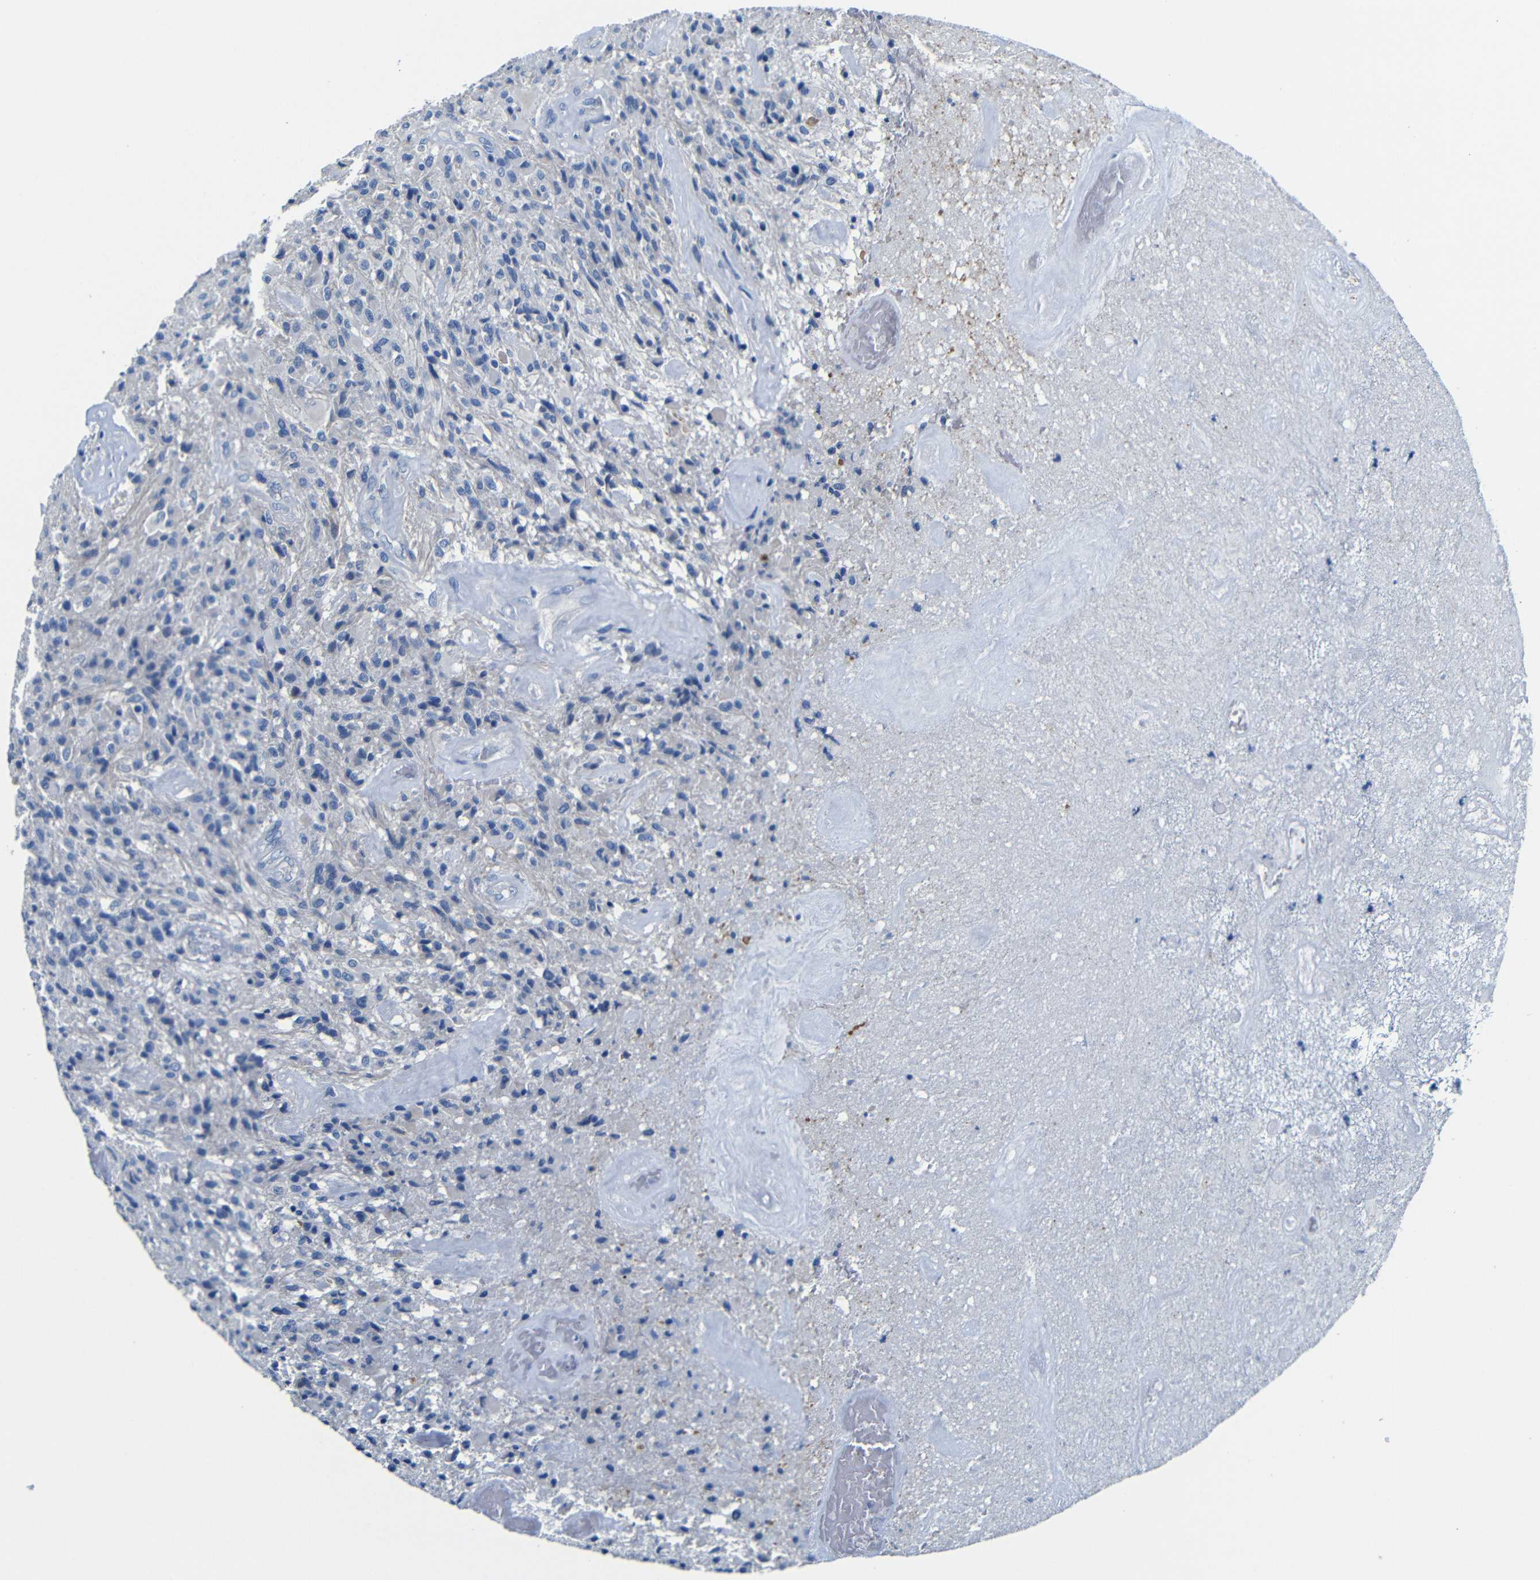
{"staining": {"intensity": "negative", "quantity": "none", "location": "none"}, "tissue": "glioma", "cell_type": "Tumor cells", "image_type": "cancer", "snomed": [{"axis": "morphology", "description": "Glioma, malignant, High grade"}, {"axis": "topography", "description": "Brain"}], "caption": "Immunohistochemistry (IHC) histopathology image of neoplastic tissue: malignant glioma (high-grade) stained with DAB (3,3'-diaminobenzidine) displays no significant protein staining in tumor cells.", "gene": "TNFAIP1", "patient": {"sex": "male", "age": 71}}